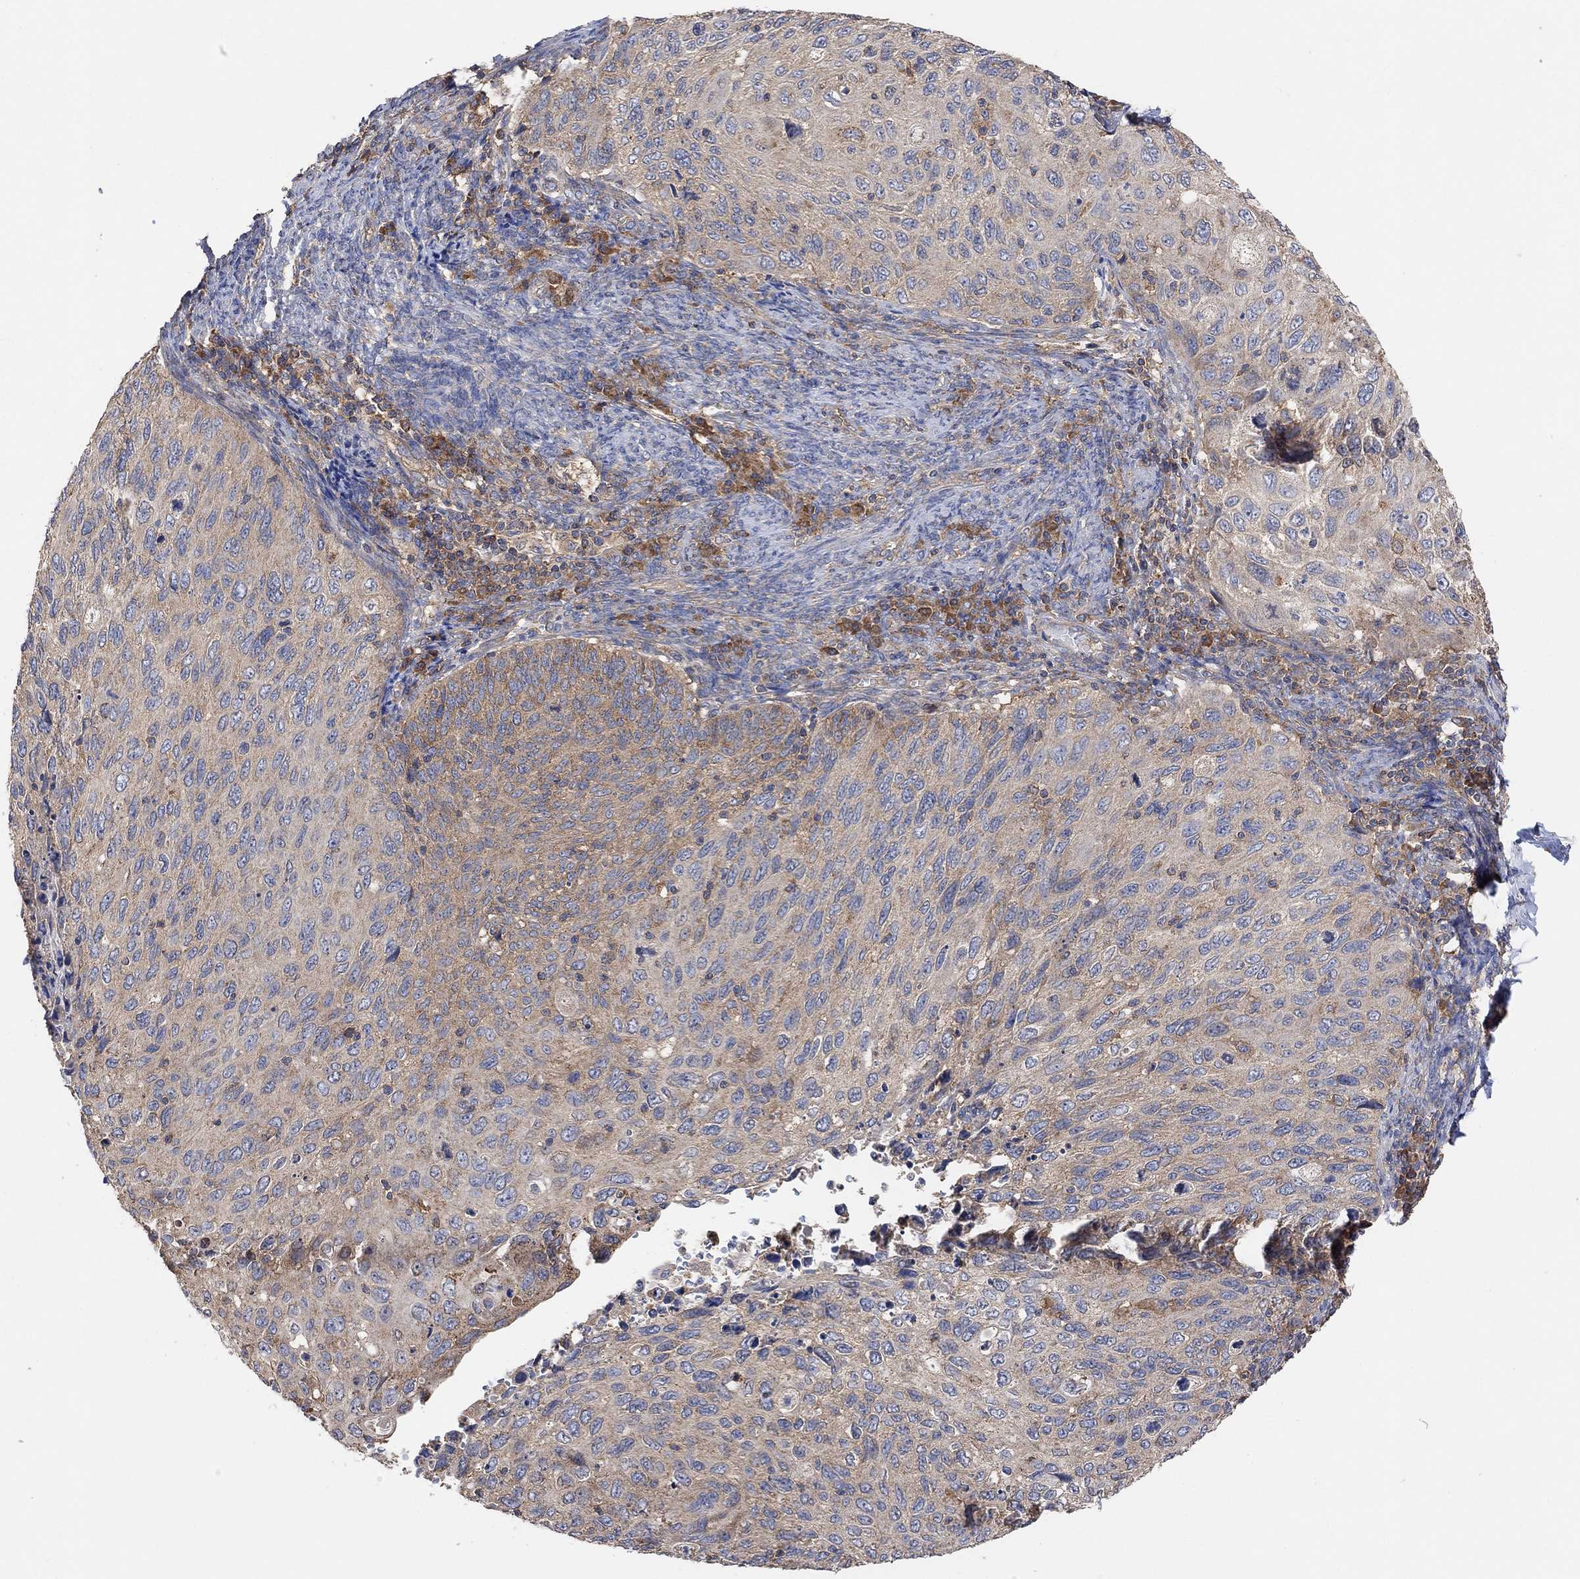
{"staining": {"intensity": "weak", "quantity": ">75%", "location": "cytoplasmic/membranous"}, "tissue": "cervical cancer", "cell_type": "Tumor cells", "image_type": "cancer", "snomed": [{"axis": "morphology", "description": "Squamous cell carcinoma, NOS"}, {"axis": "topography", "description": "Cervix"}], "caption": "A brown stain labels weak cytoplasmic/membranous expression of a protein in cervical cancer tumor cells.", "gene": "BLOC1S3", "patient": {"sex": "female", "age": 70}}